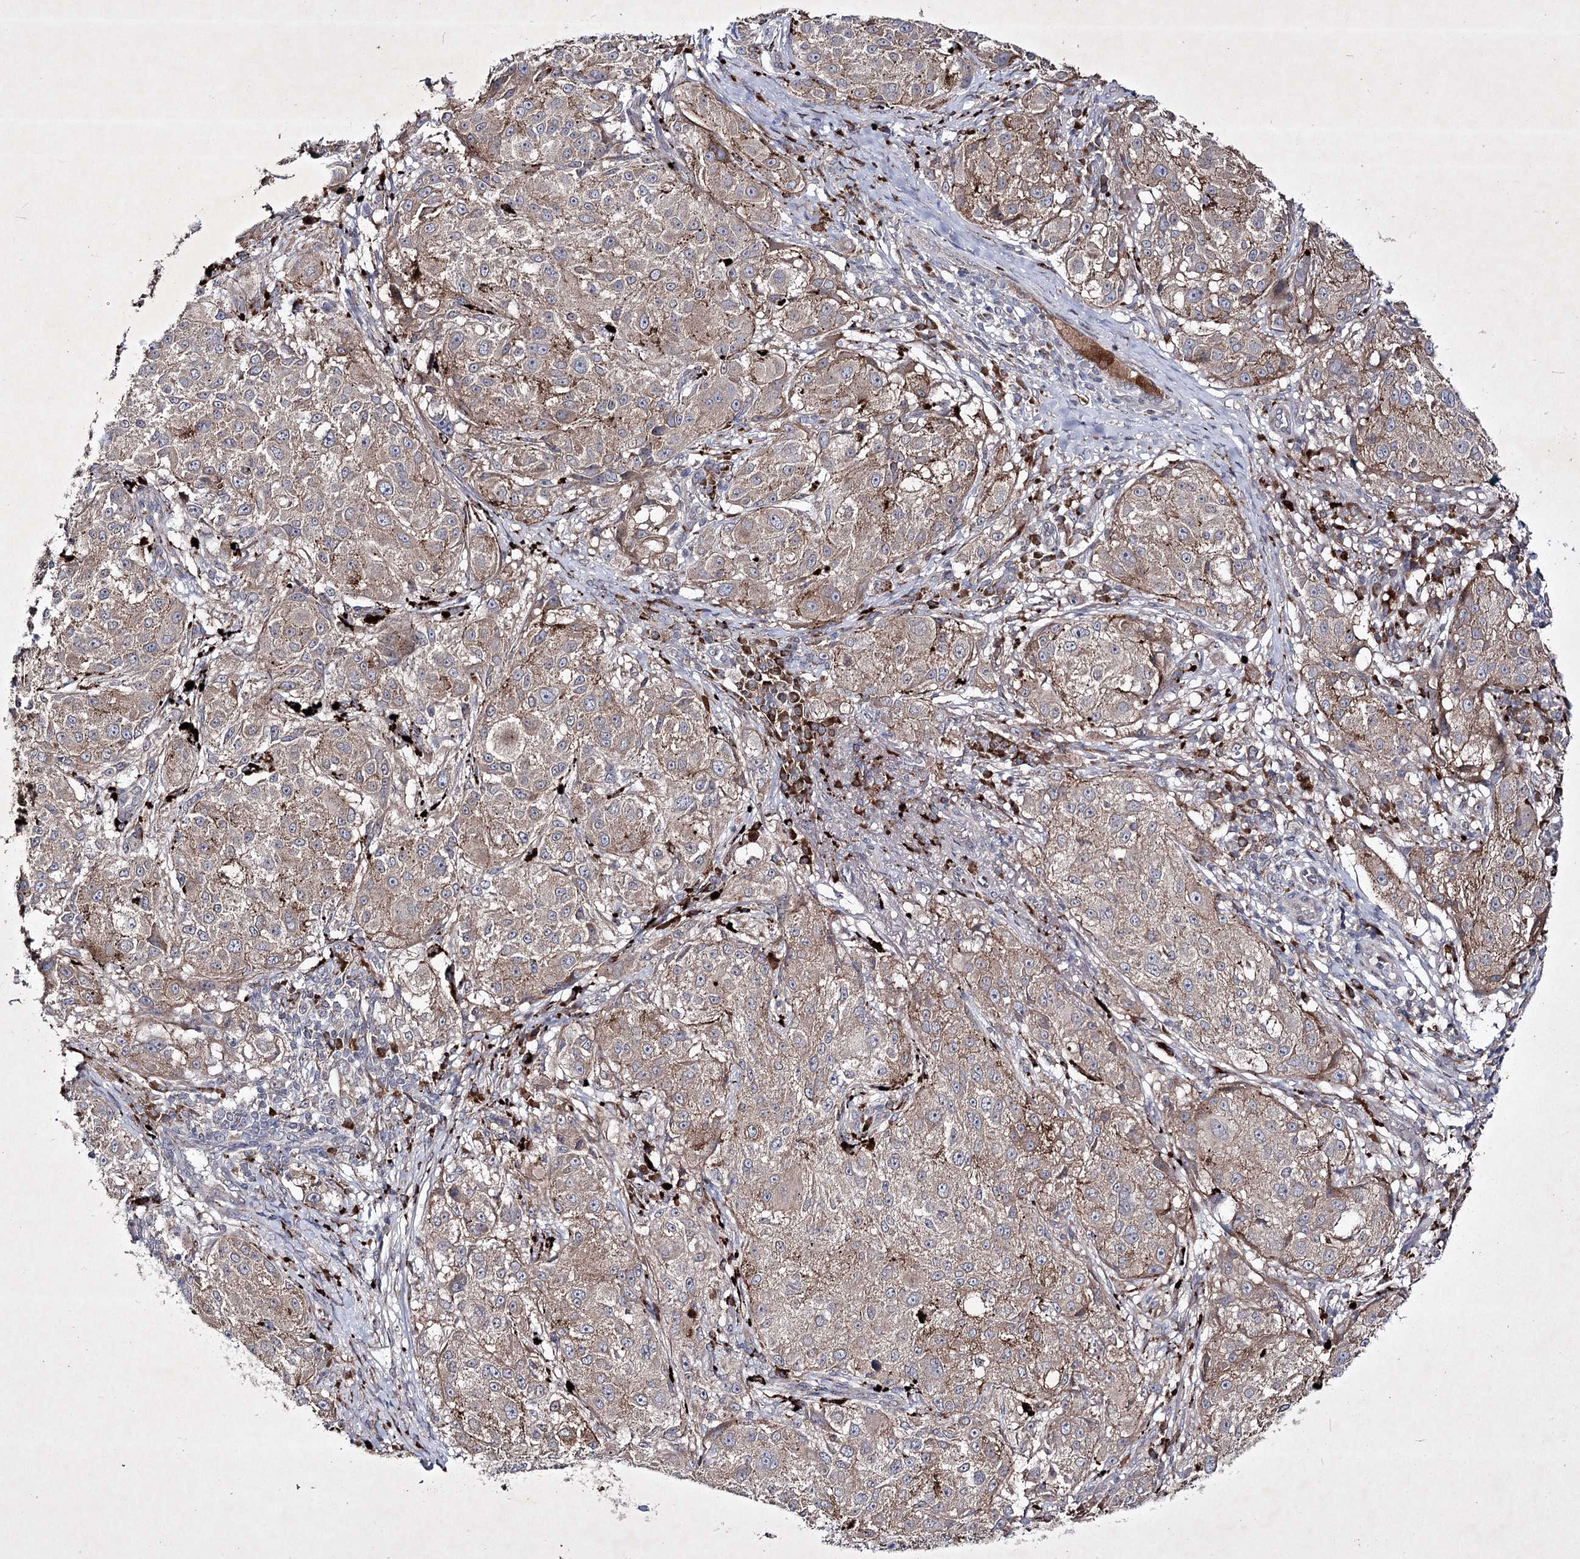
{"staining": {"intensity": "moderate", "quantity": ">75%", "location": "cytoplasmic/membranous"}, "tissue": "melanoma", "cell_type": "Tumor cells", "image_type": "cancer", "snomed": [{"axis": "morphology", "description": "Necrosis, NOS"}, {"axis": "morphology", "description": "Malignant melanoma, NOS"}, {"axis": "topography", "description": "Skin"}], "caption": "Brown immunohistochemical staining in human malignant melanoma displays moderate cytoplasmic/membranous expression in approximately >75% of tumor cells. (DAB IHC, brown staining for protein, blue staining for nuclei).", "gene": "ALG9", "patient": {"sex": "female", "age": 87}}